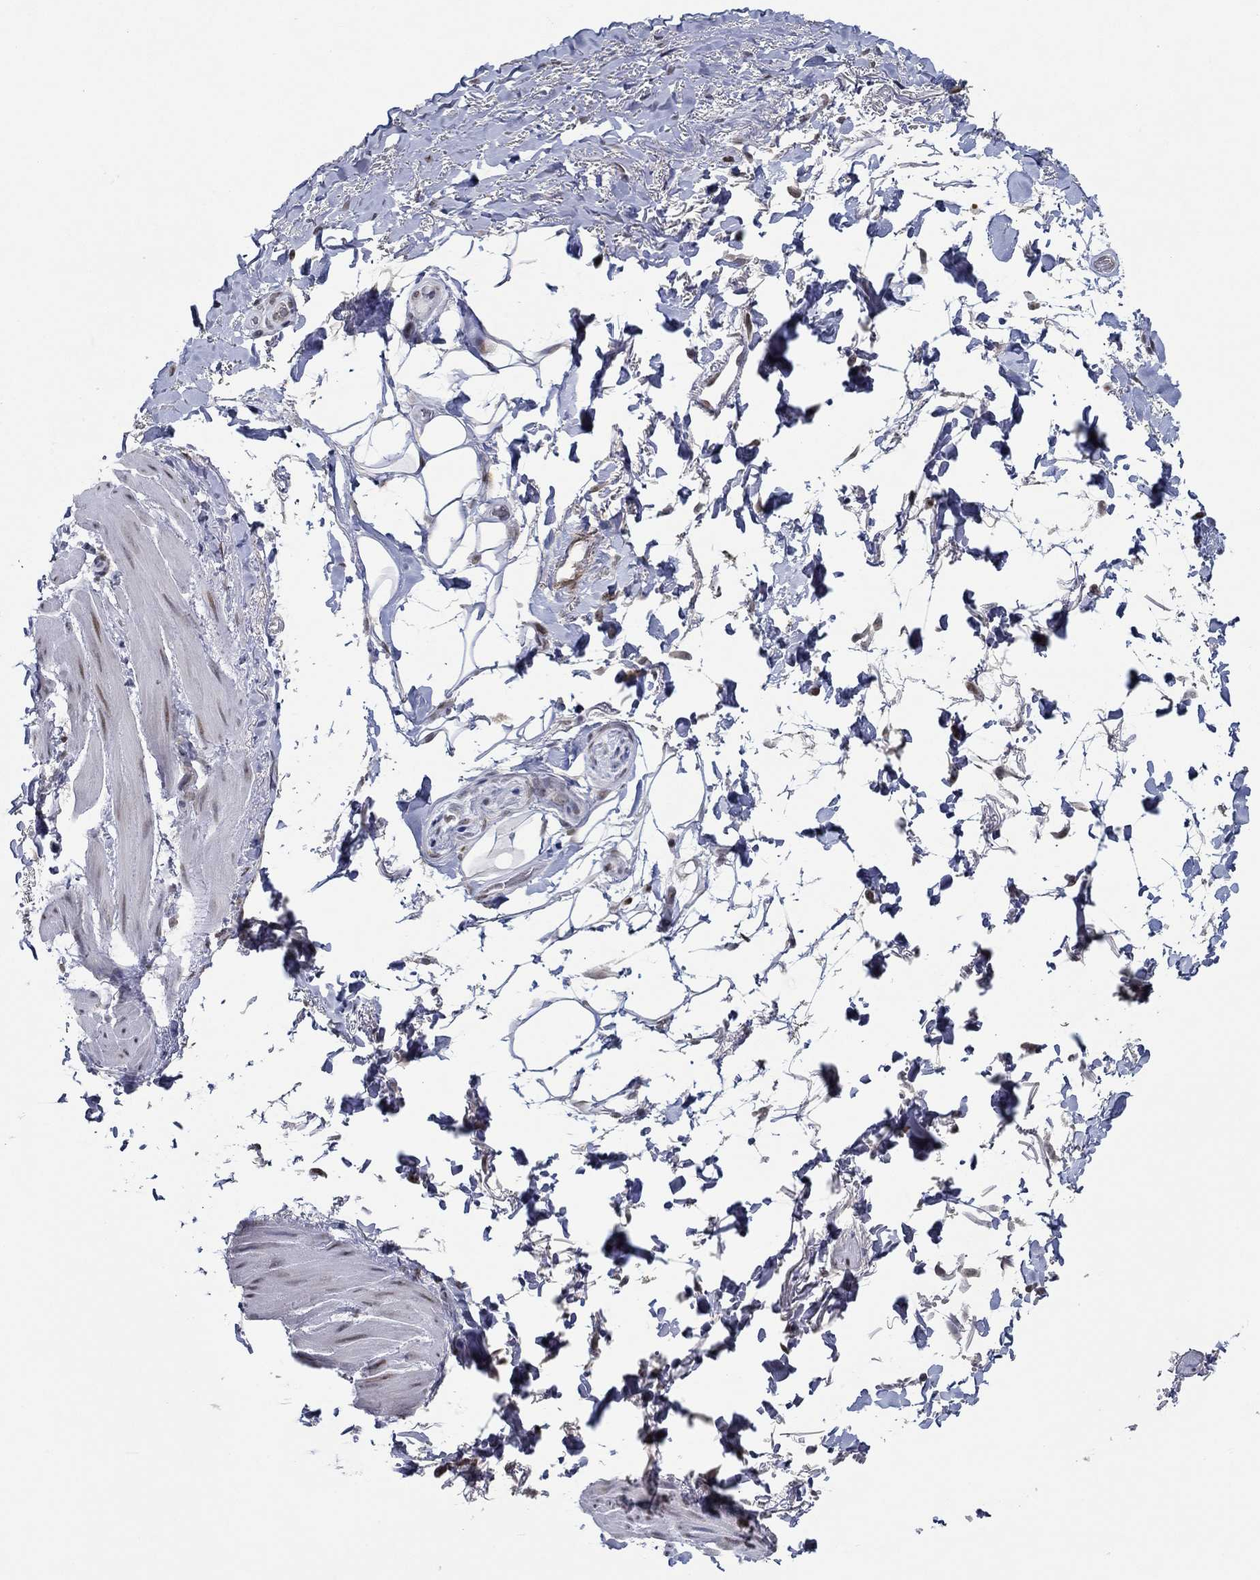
{"staining": {"intensity": "negative", "quantity": "none", "location": "none"}, "tissue": "adipose tissue", "cell_type": "Adipocytes", "image_type": "normal", "snomed": [{"axis": "morphology", "description": "Normal tissue, NOS"}, {"axis": "topography", "description": "Anal"}, {"axis": "topography", "description": "Peripheral nerve tissue"}], "caption": "Human adipose tissue stained for a protein using immunohistochemistry (IHC) exhibits no positivity in adipocytes.", "gene": "GATA2", "patient": {"sex": "male", "age": 53}}